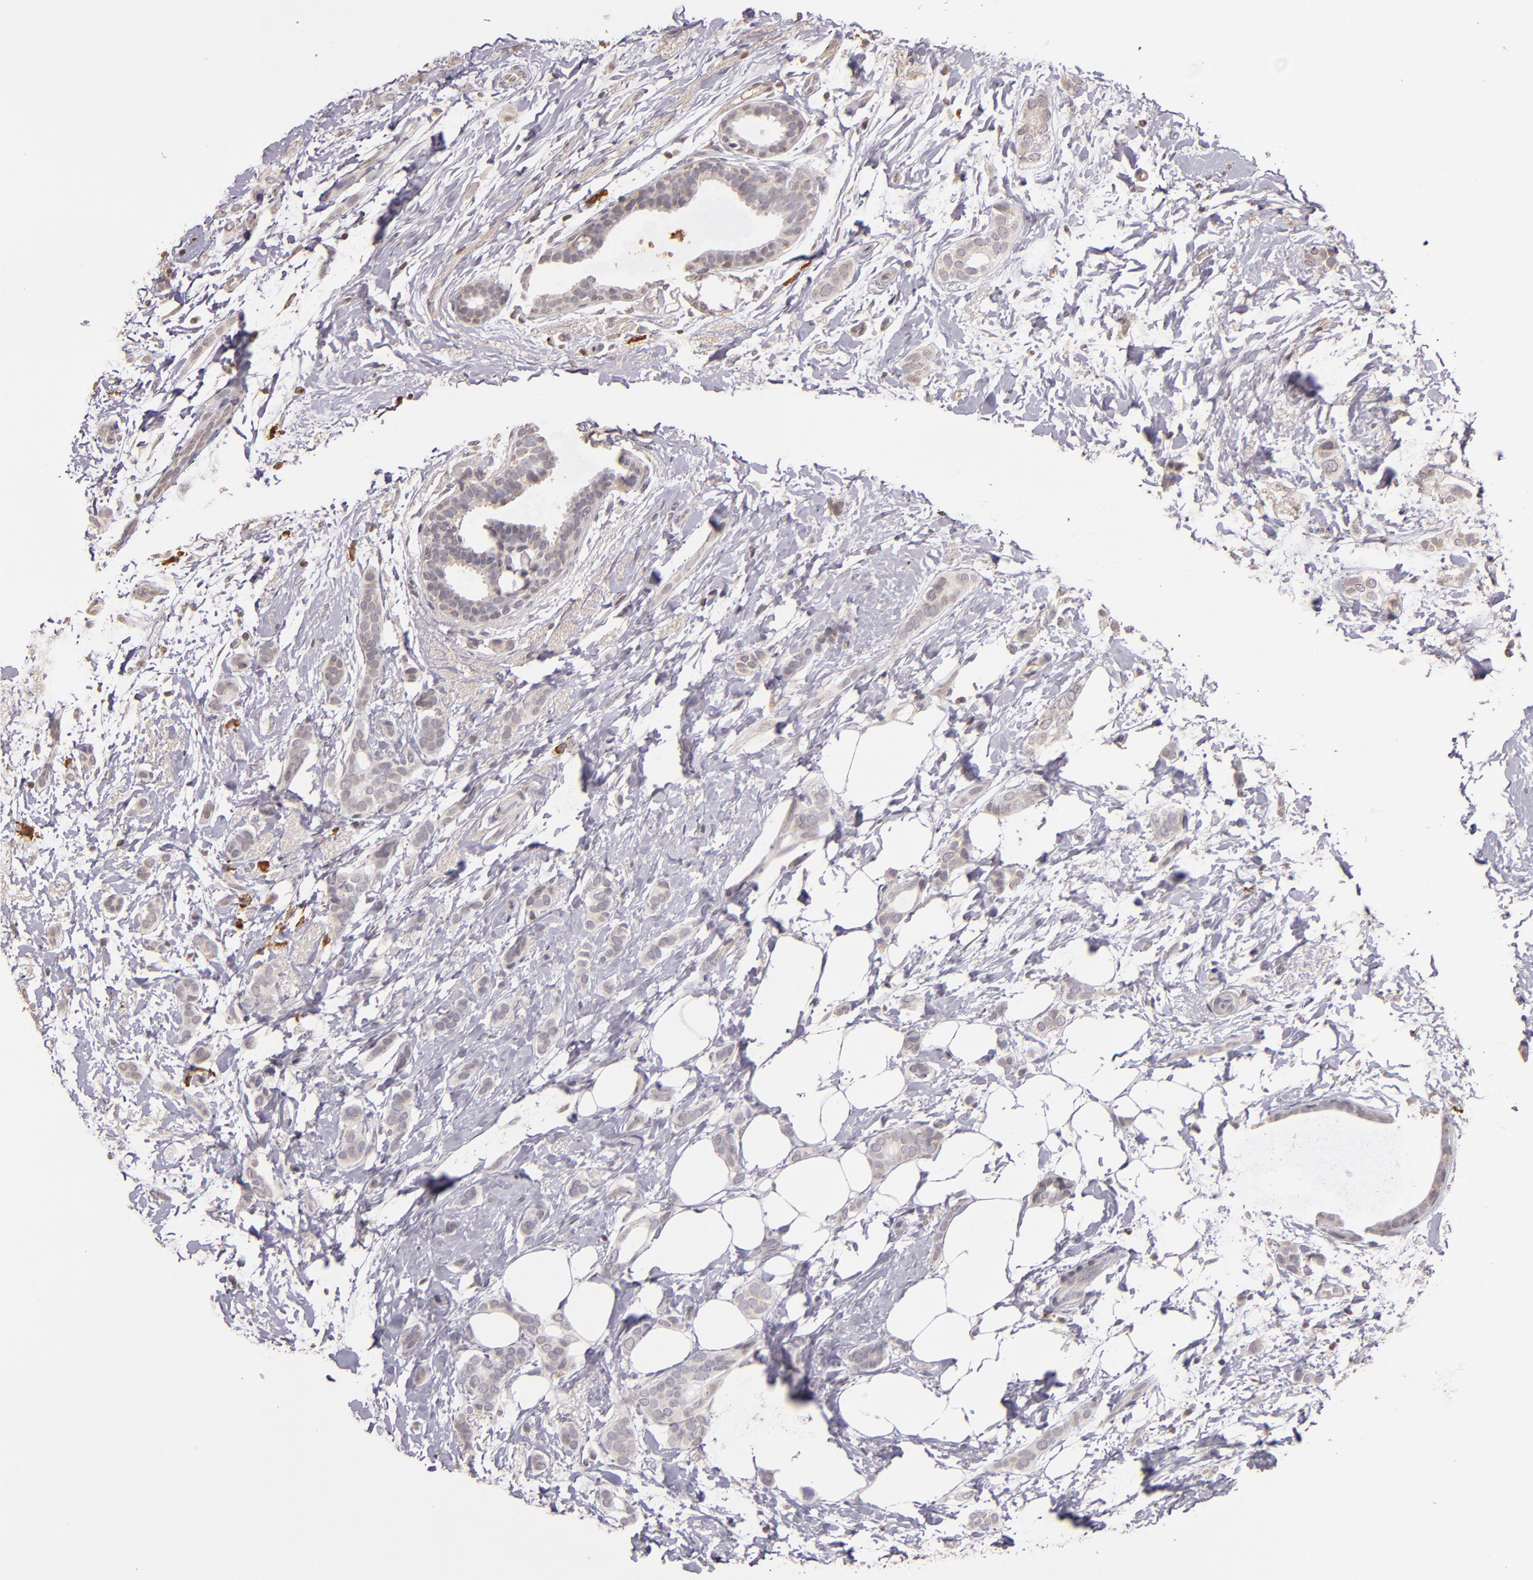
{"staining": {"intensity": "weak", "quantity": "<25%", "location": "cytoplasmic/membranous"}, "tissue": "breast cancer", "cell_type": "Tumor cells", "image_type": "cancer", "snomed": [{"axis": "morphology", "description": "Duct carcinoma"}, {"axis": "topography", "description": "Breast"}], "caption": "Breast cancer was stained to show a protein in brown. There is no significant staining in tumor cells.", "gene": "ABL1", "patient": {"sex": "female", "age": 54}}